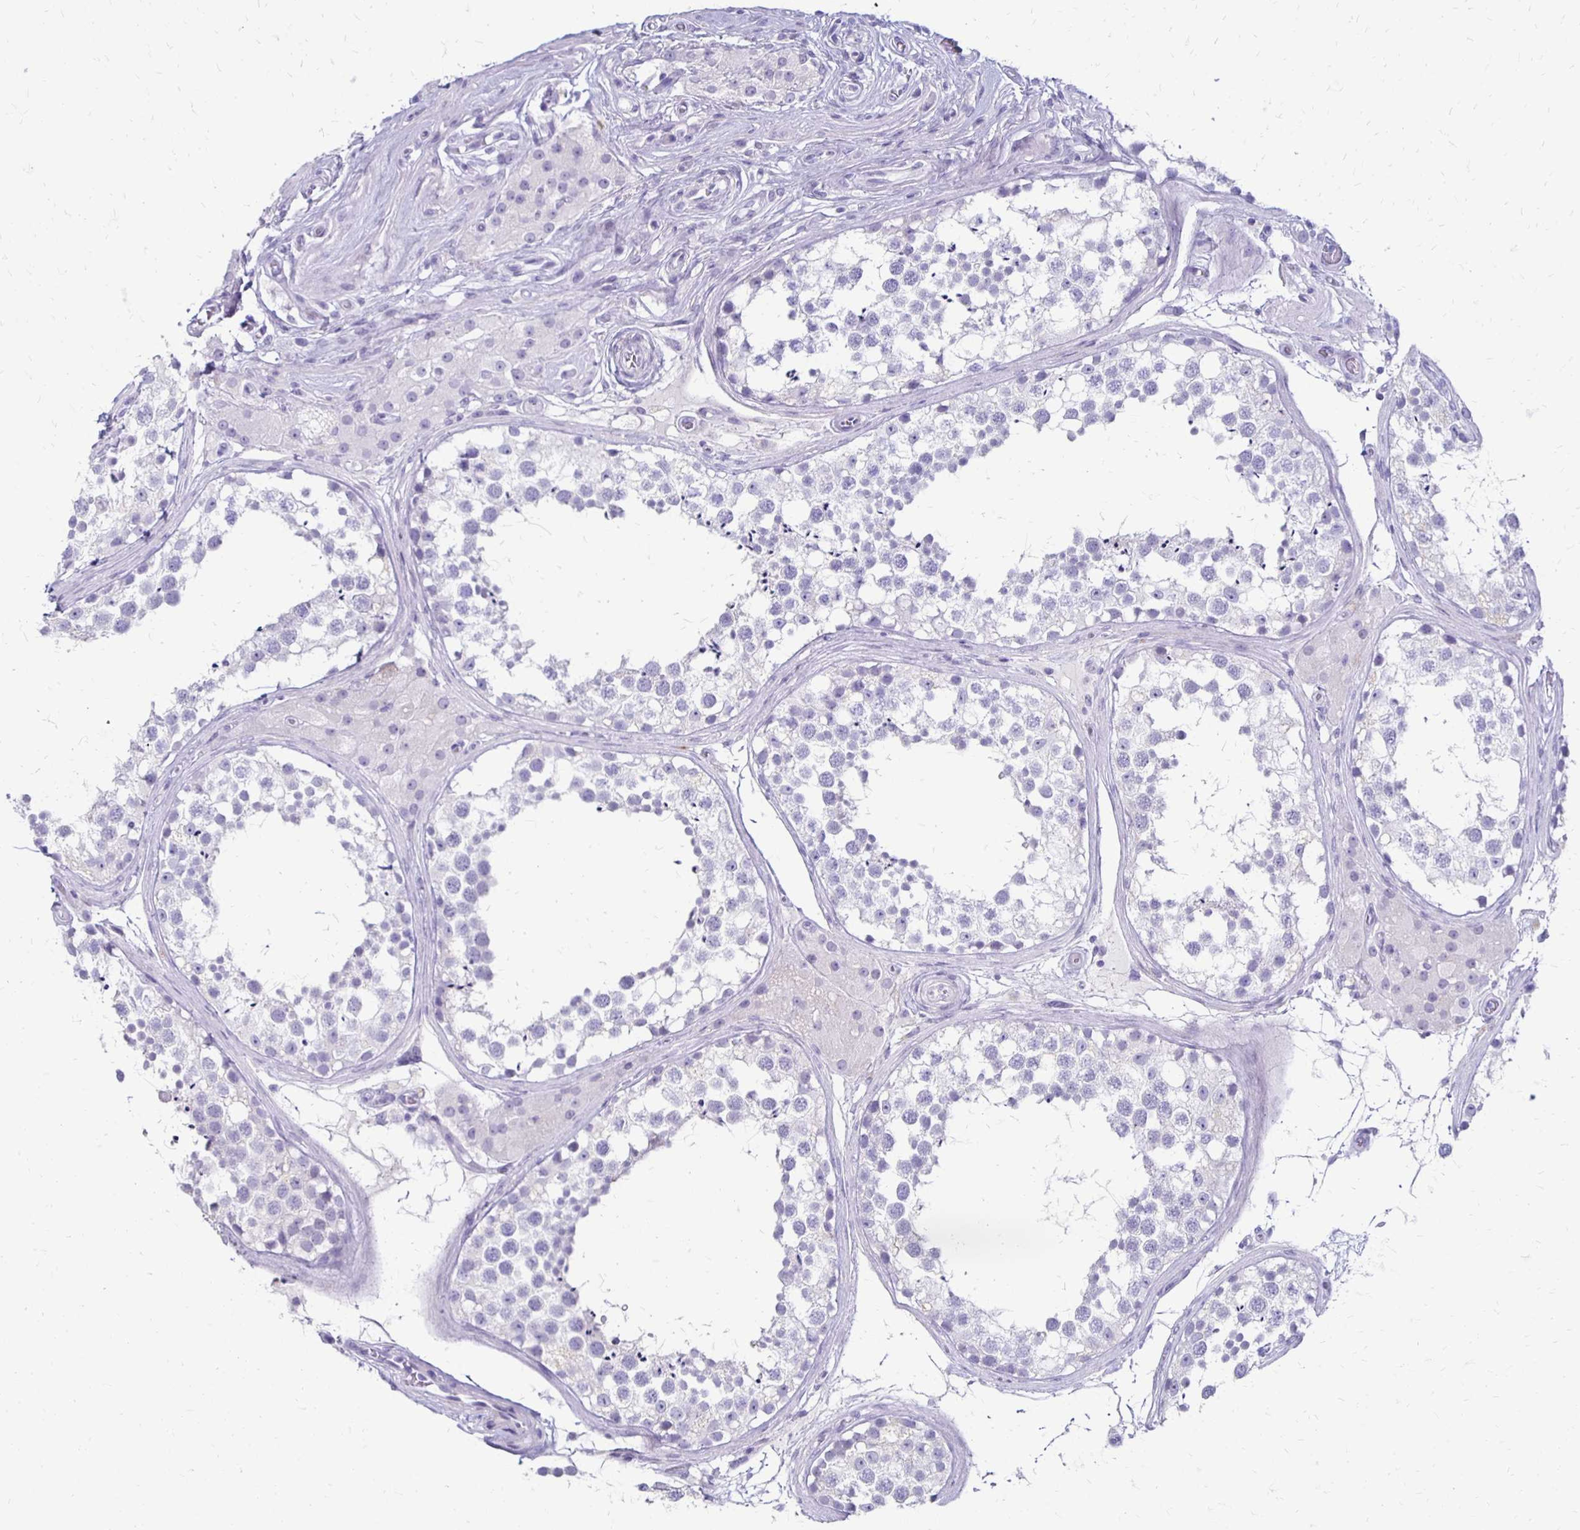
{"staining": {"intensity": "negative", "quantity": "none", "location": "none"}, "tissue": "testis", "cell_type": "Cells in seminiferous ducts", "image_type": "normal", "snomed": [{"axis": "morphology", "description": "Normal tissue, NOS"}, {"axis": "morphology", "description": "Seminoma, NOS"}, {"axis": "topography", "description": "Testis"}], "caption": "The micrograph displays no significant expression in cells in seminiferous ducts of testis. Brightfield microscopy of immunohistochemistry (IHC) stained with DAB (3,3'-diaminobenzidine) (brown) and hematoxylin (blue), captured at high magnification.", "gene": "RYR1", "patient": {"sex": "male", "age": 65}}